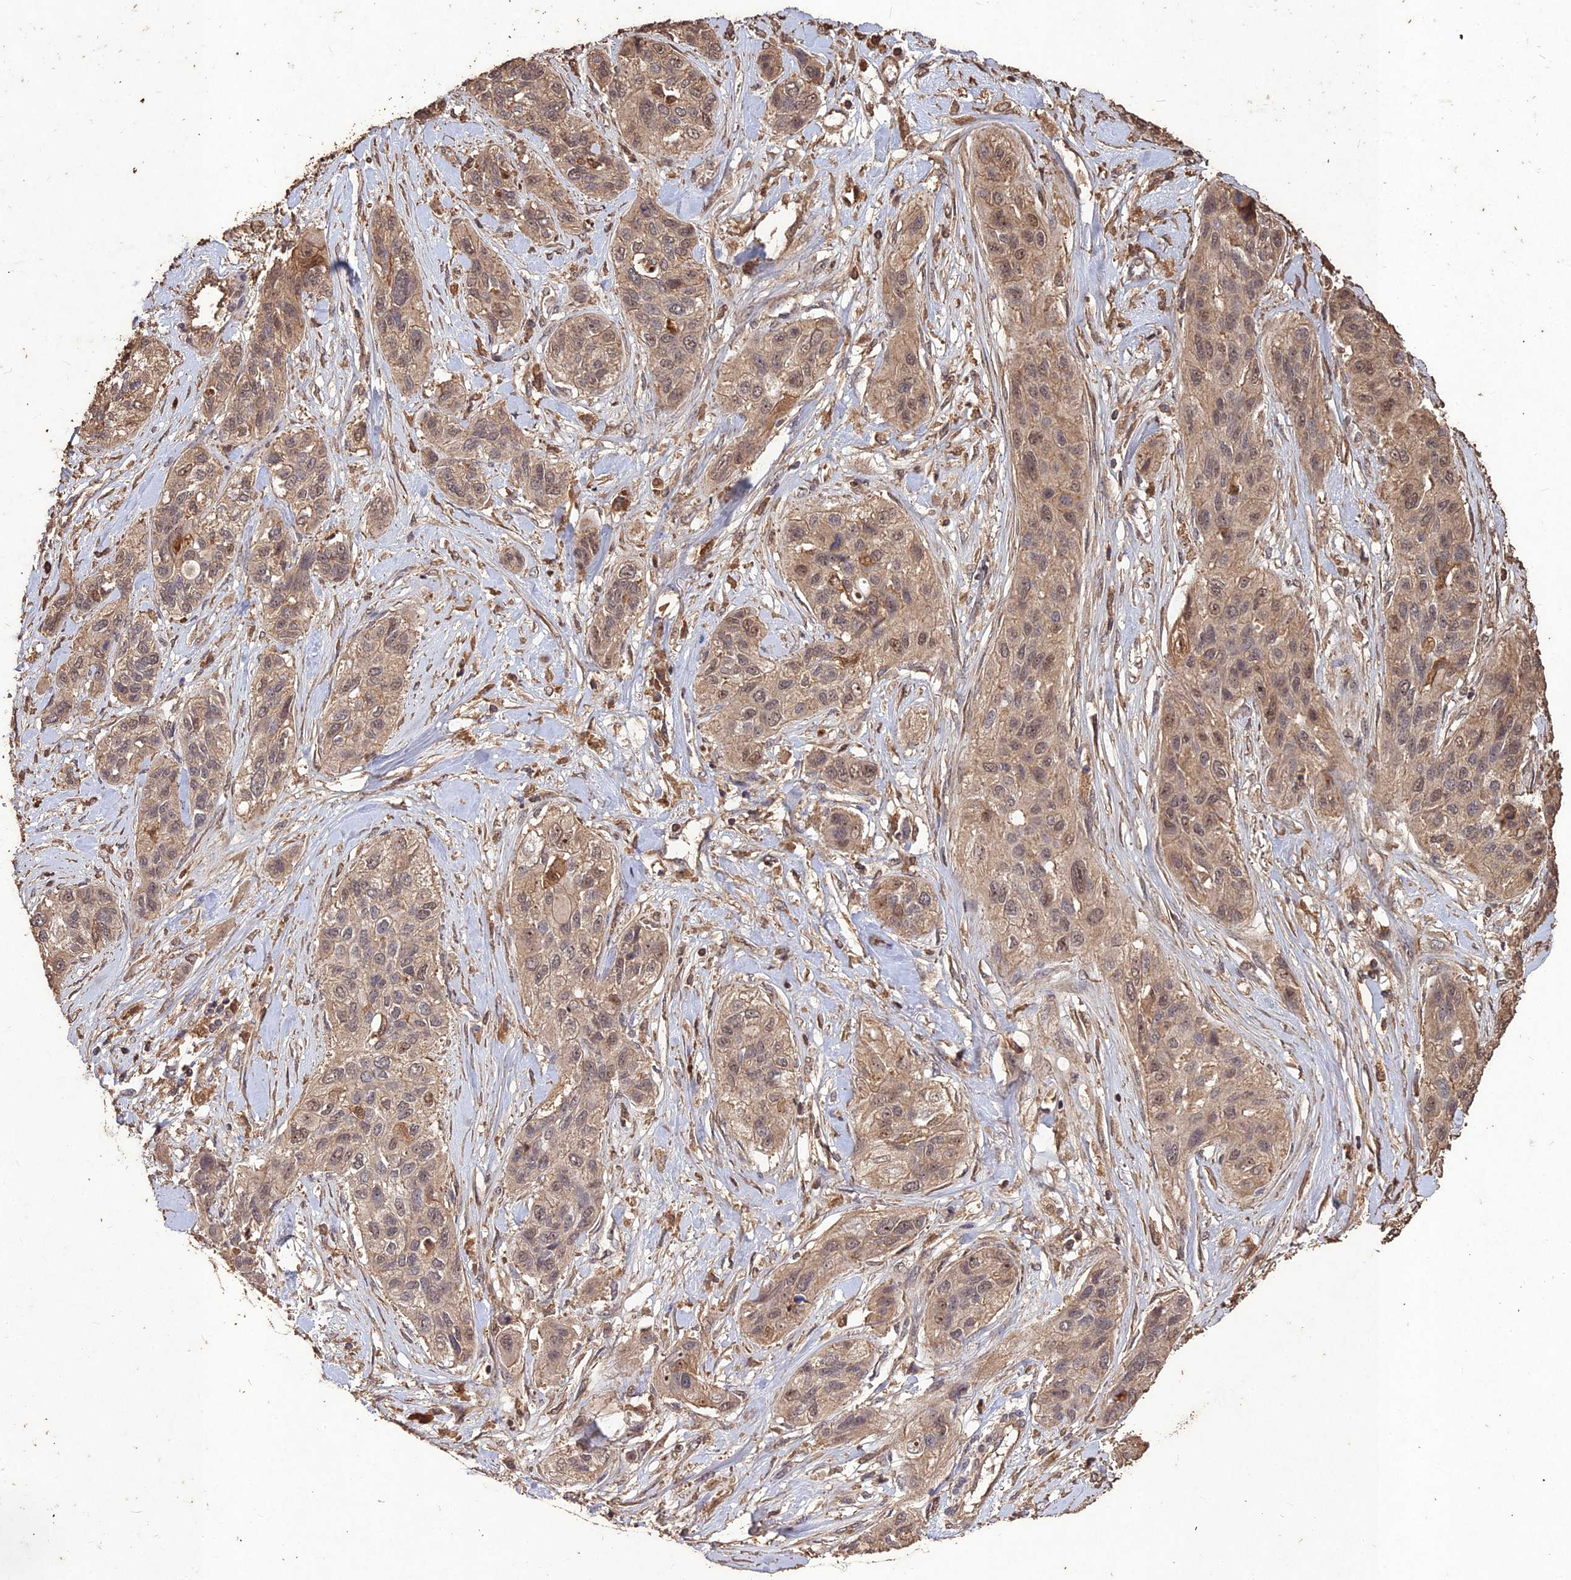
{"staining": {"intensity": "moderate", "quantity": ">75%", "location": "cytoplasmic/membranous,nuclear"}, "tissue": "lung cancer", "cell_type": "Tumor cells", "image_type": "cancer", "snomed": [{"axis": "morphology", "description": "Squamous cell carcinoma, NOS"}, {"axis": "topography", "description": "Lung"}], "caption": "An immunohistochemistry (IHC) micrograph of tumor tissue is shown. Protein staining in brown labels moderate cytoplasmic/membranous and nuclear positivity in lung cancer within tumor cells.", "gene": "SYMPK", "patient": {"sex": "female", "age": 70}}